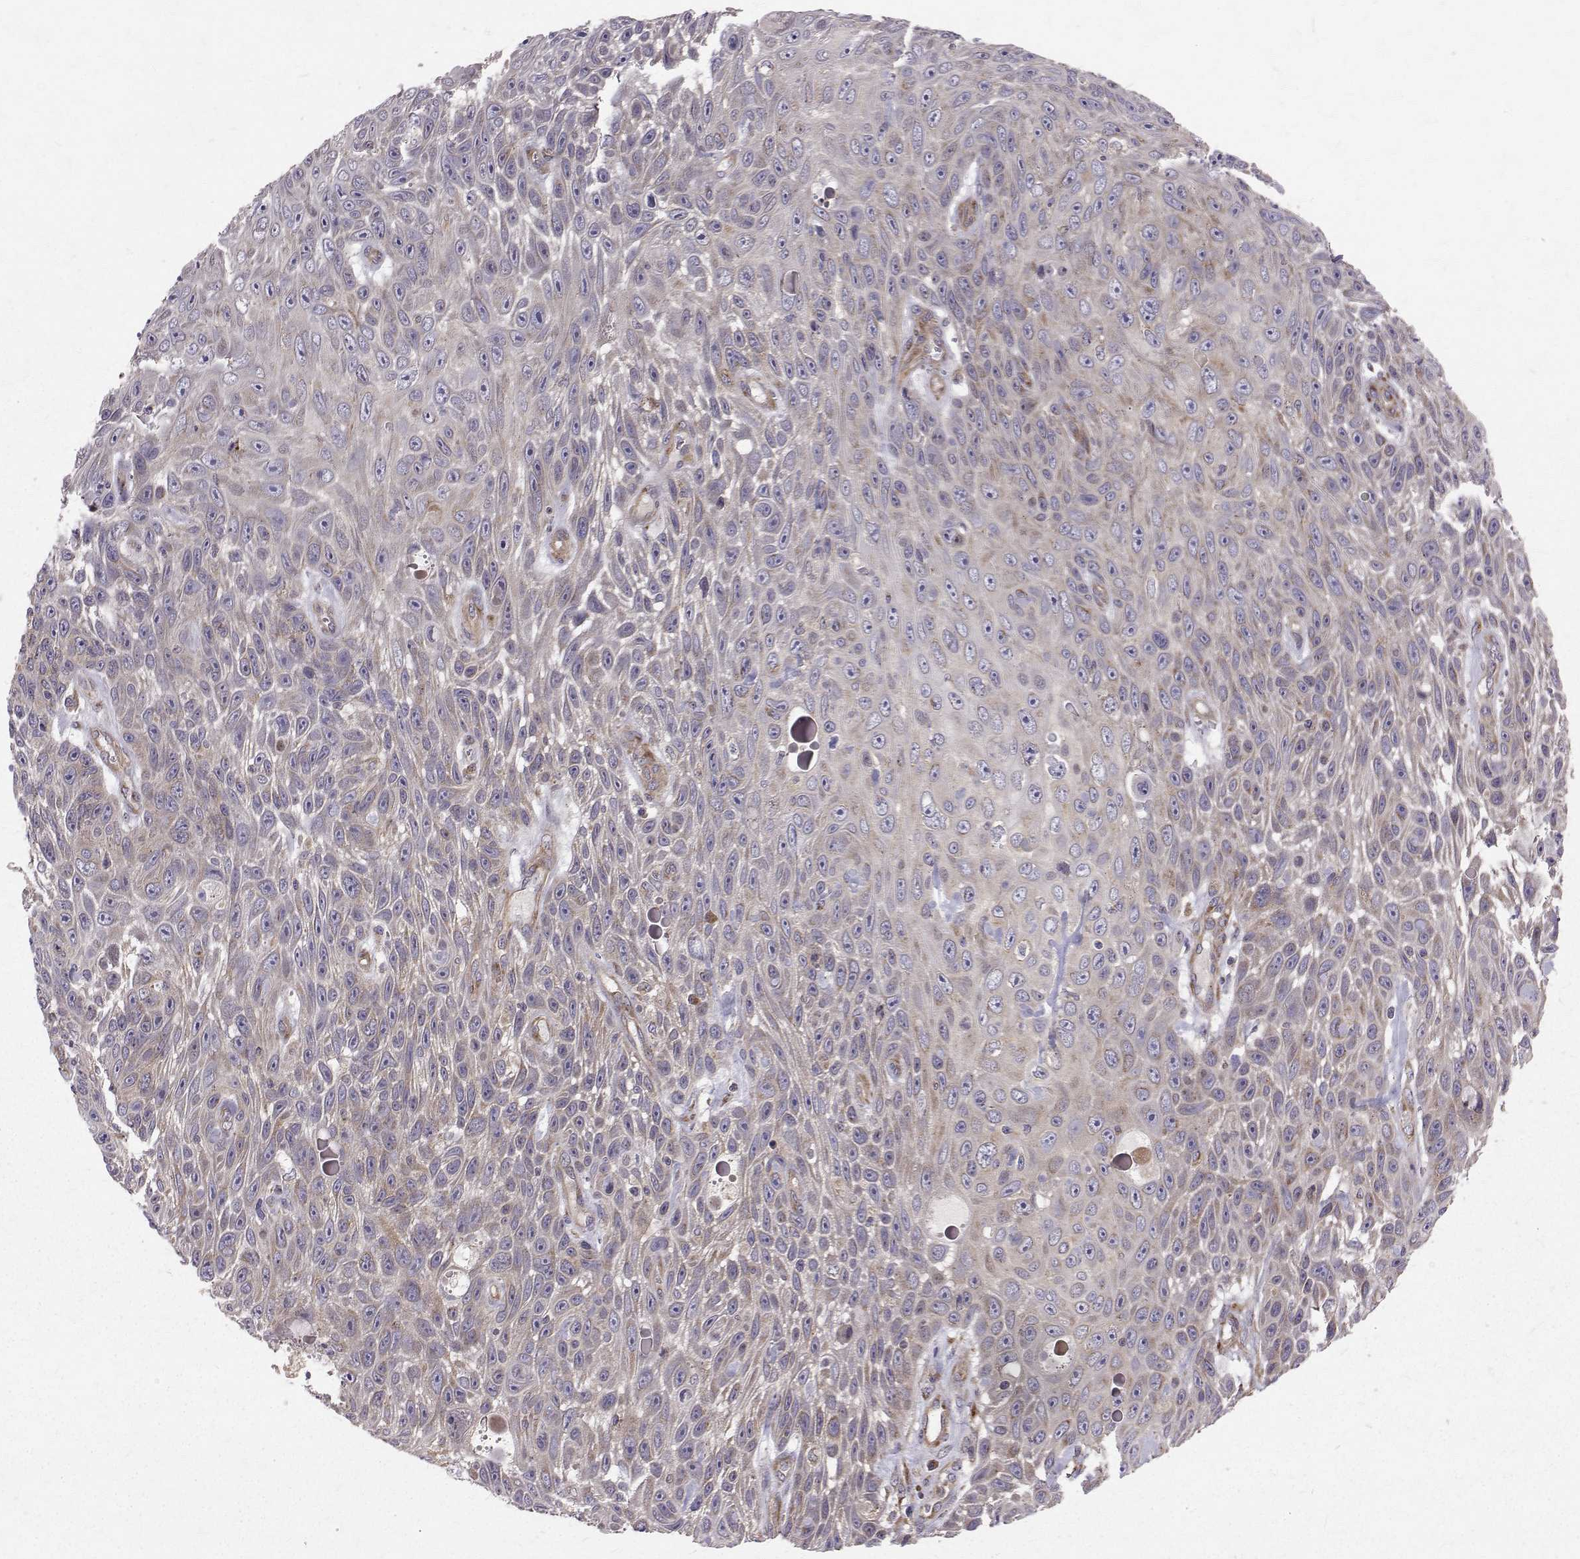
{"staining": {"intensity": "weak", "quantity": "25%-75%", "location": "cytoplasmic/membranous"}, "tissue": "skin cancer", "cell_type": "Tumor cells", "image_type": "cancer", "snomed": [{"axis": "morphology", "description": "Squamous cell carcinoma, NOS"}, {"axis": "topography", "description": "Skin"}], "caption": "Tumor cells reveal weak cytoplasmic/membranous positivity in approximately 25%-75% of cells in skin cancer (squamous cell carcinoma).", "gene": "ARFGAP1", "patient": {"sex": "male", "age": 82}}